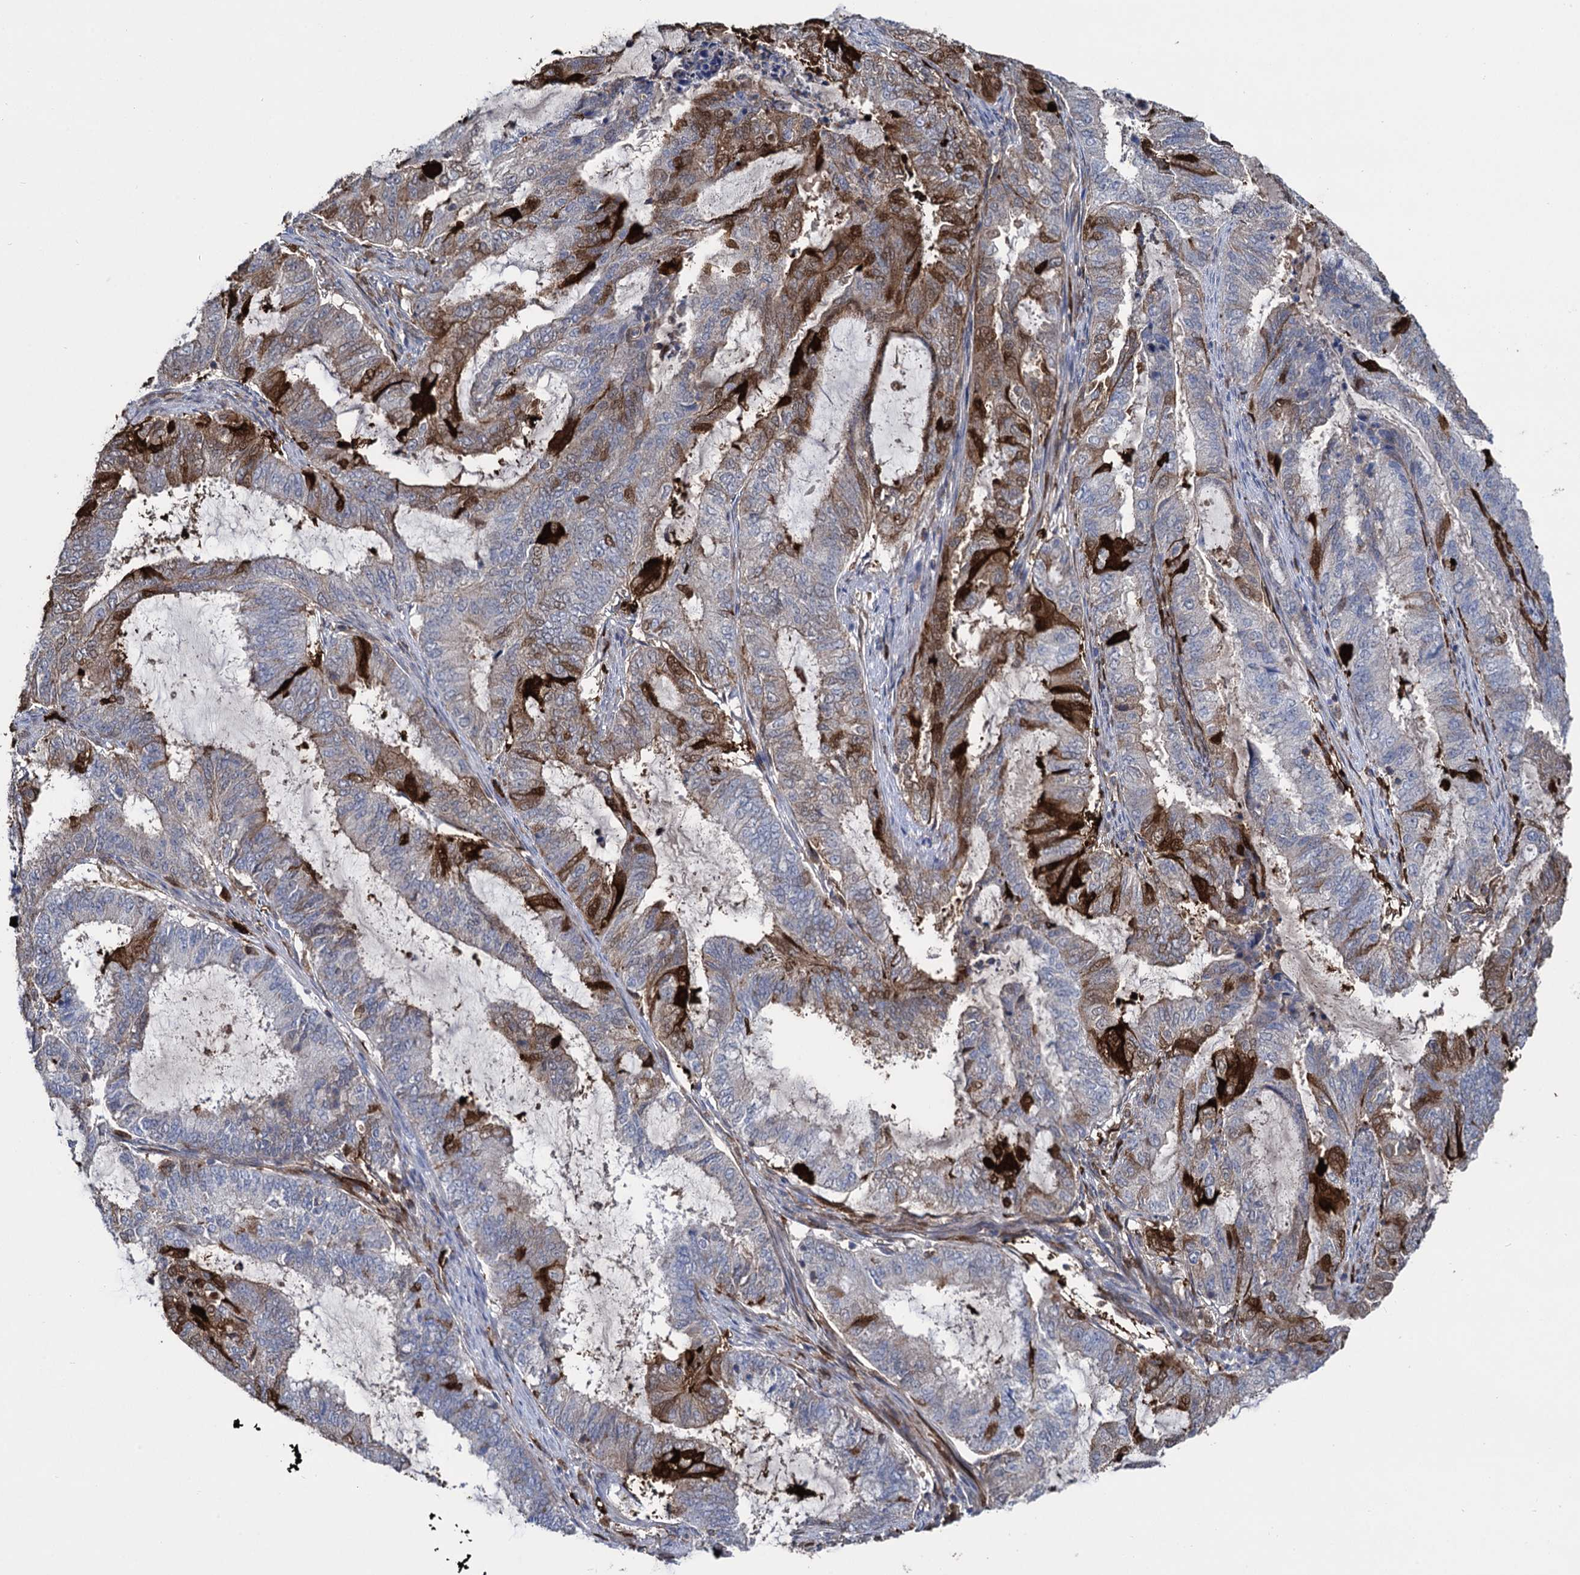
{"staining": {"intensity": "strong", "quantity": "<25%", "location": "cytoplasmic/membranous"}, "tissue": "endometrial cancer", "cell_type": "Tumor cells", "image_type": "cancer", "snomed": [{"axis": "morphology", "description": "Adenocarcinoma, NOS"}, {"axis": "topography", "description": "Endometrium"}], "caption": "A micrograph showing strong cytoplasmic/membranous expression in approximately <25% of tumor cells in endometrial cancer (adenocarcinoma), as visualized by brown immunohistochemical staining.", "gene": "FABP5", "patient": {"sex": "female", "age": 51}}